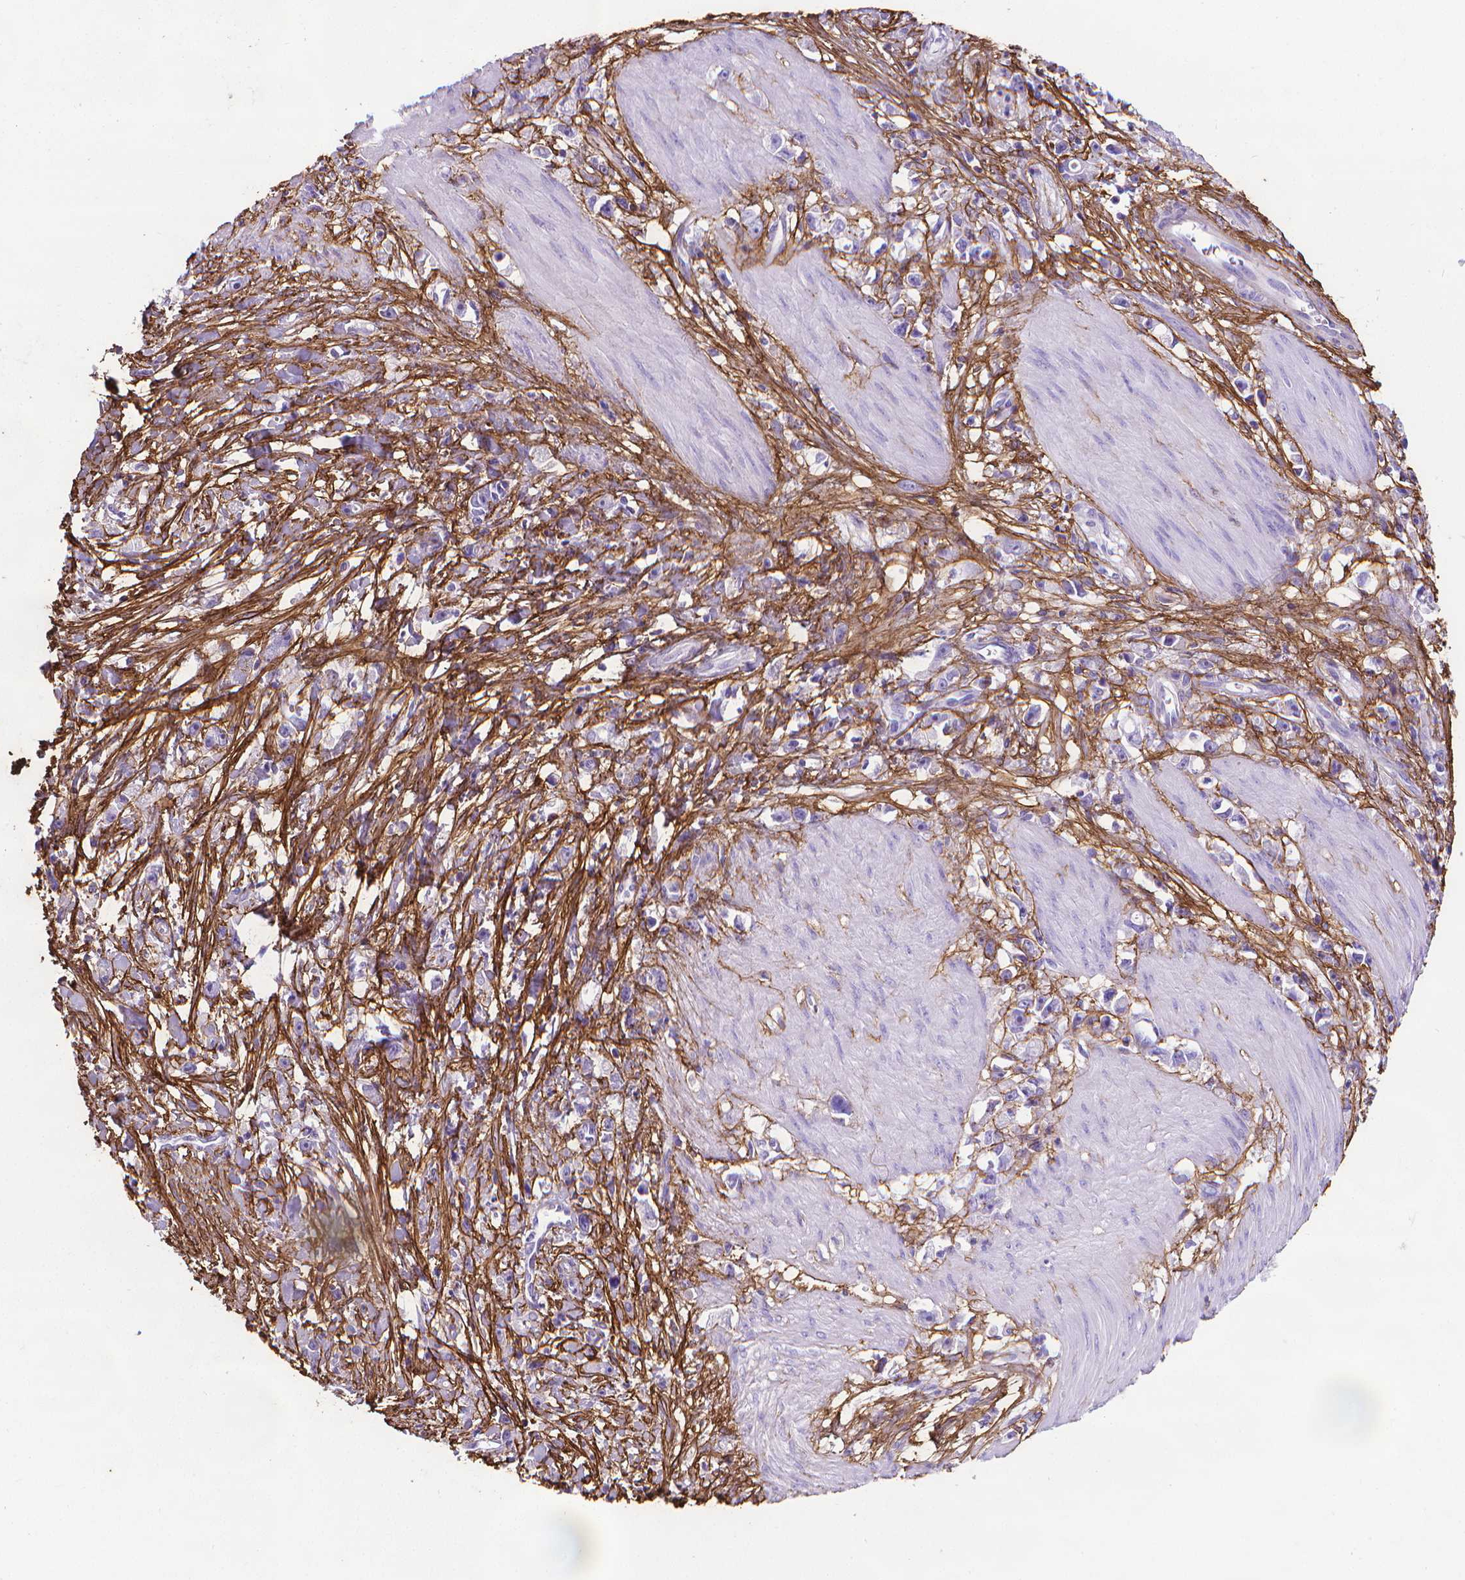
{"staining": {"intensity": "negative", "quantity": "none", "location": "none"}, "tissue": "stomach cancer", "cell_type": "Tumor cells", "image_type": "cancer", "snomed": [{"axis": "morphology", "description": "Adenocarcinoma, NOS"}, {"axis": "topography", "description": "Stomach"}], "caption": "Tumor cells are negative for brown protein staining in stomach adenocarcinoma.", "gene": "MFAP2", "patient": {"sex": "female", "age": 59}}